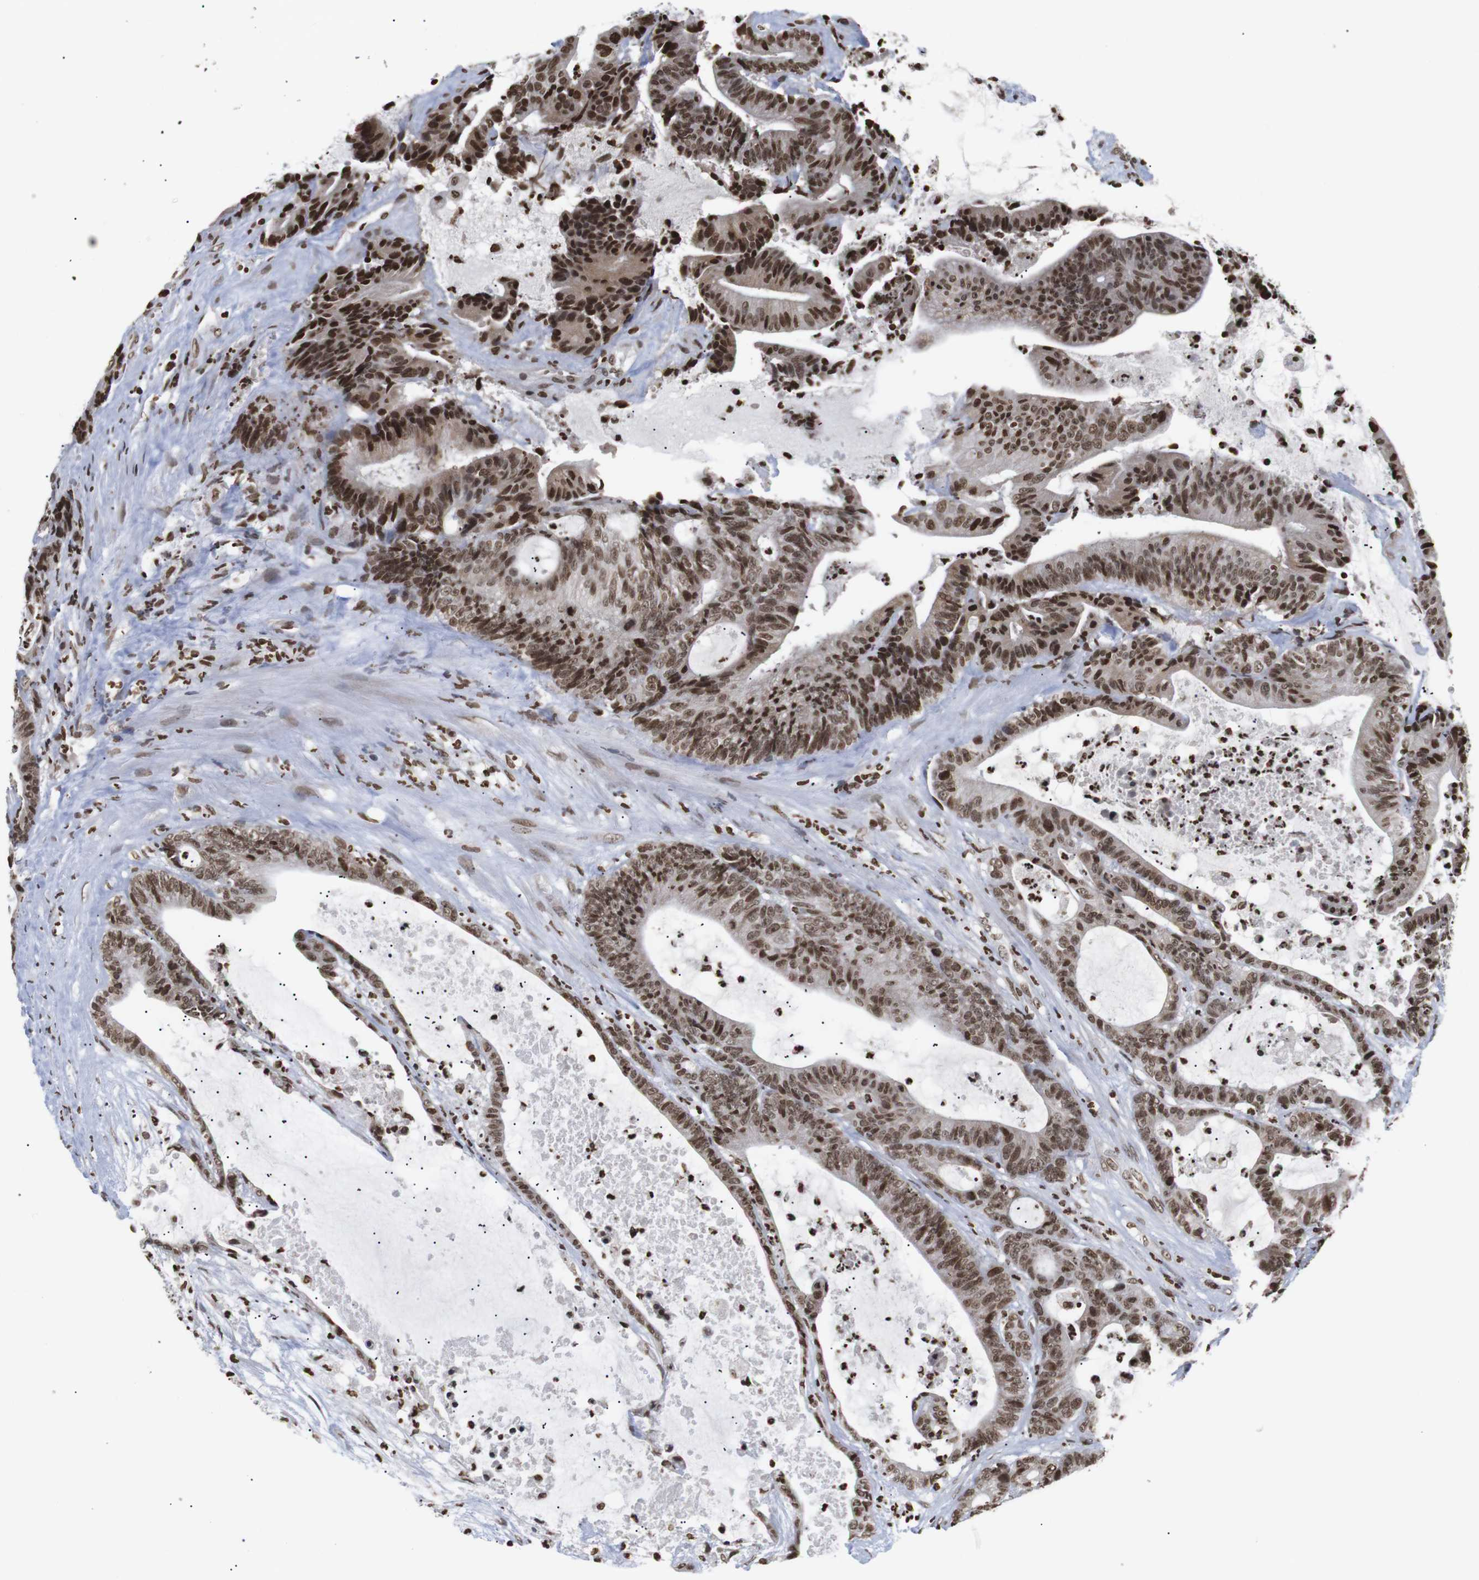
{"staining": {"intensity": "moderate", "quantity": ">75%", "location": "nuclear"}, "tissue": "colorectal cancer", "cell_type": "Tumor cells", "image_type": "cancer", "snomed": [{"axis": "morphology", "description": "Adenocarcinoma, NOS"}, {"axis": "topography", "description": "Colon"}], "caption": "This is a histology image of immunohistochemistry staining of colorectal cancer (adenocarcinoma), which shows moderate expression in the nuclear of tumor cells.", "gene": "ETV5", "patient": {"sex": "female", "age": 84}}